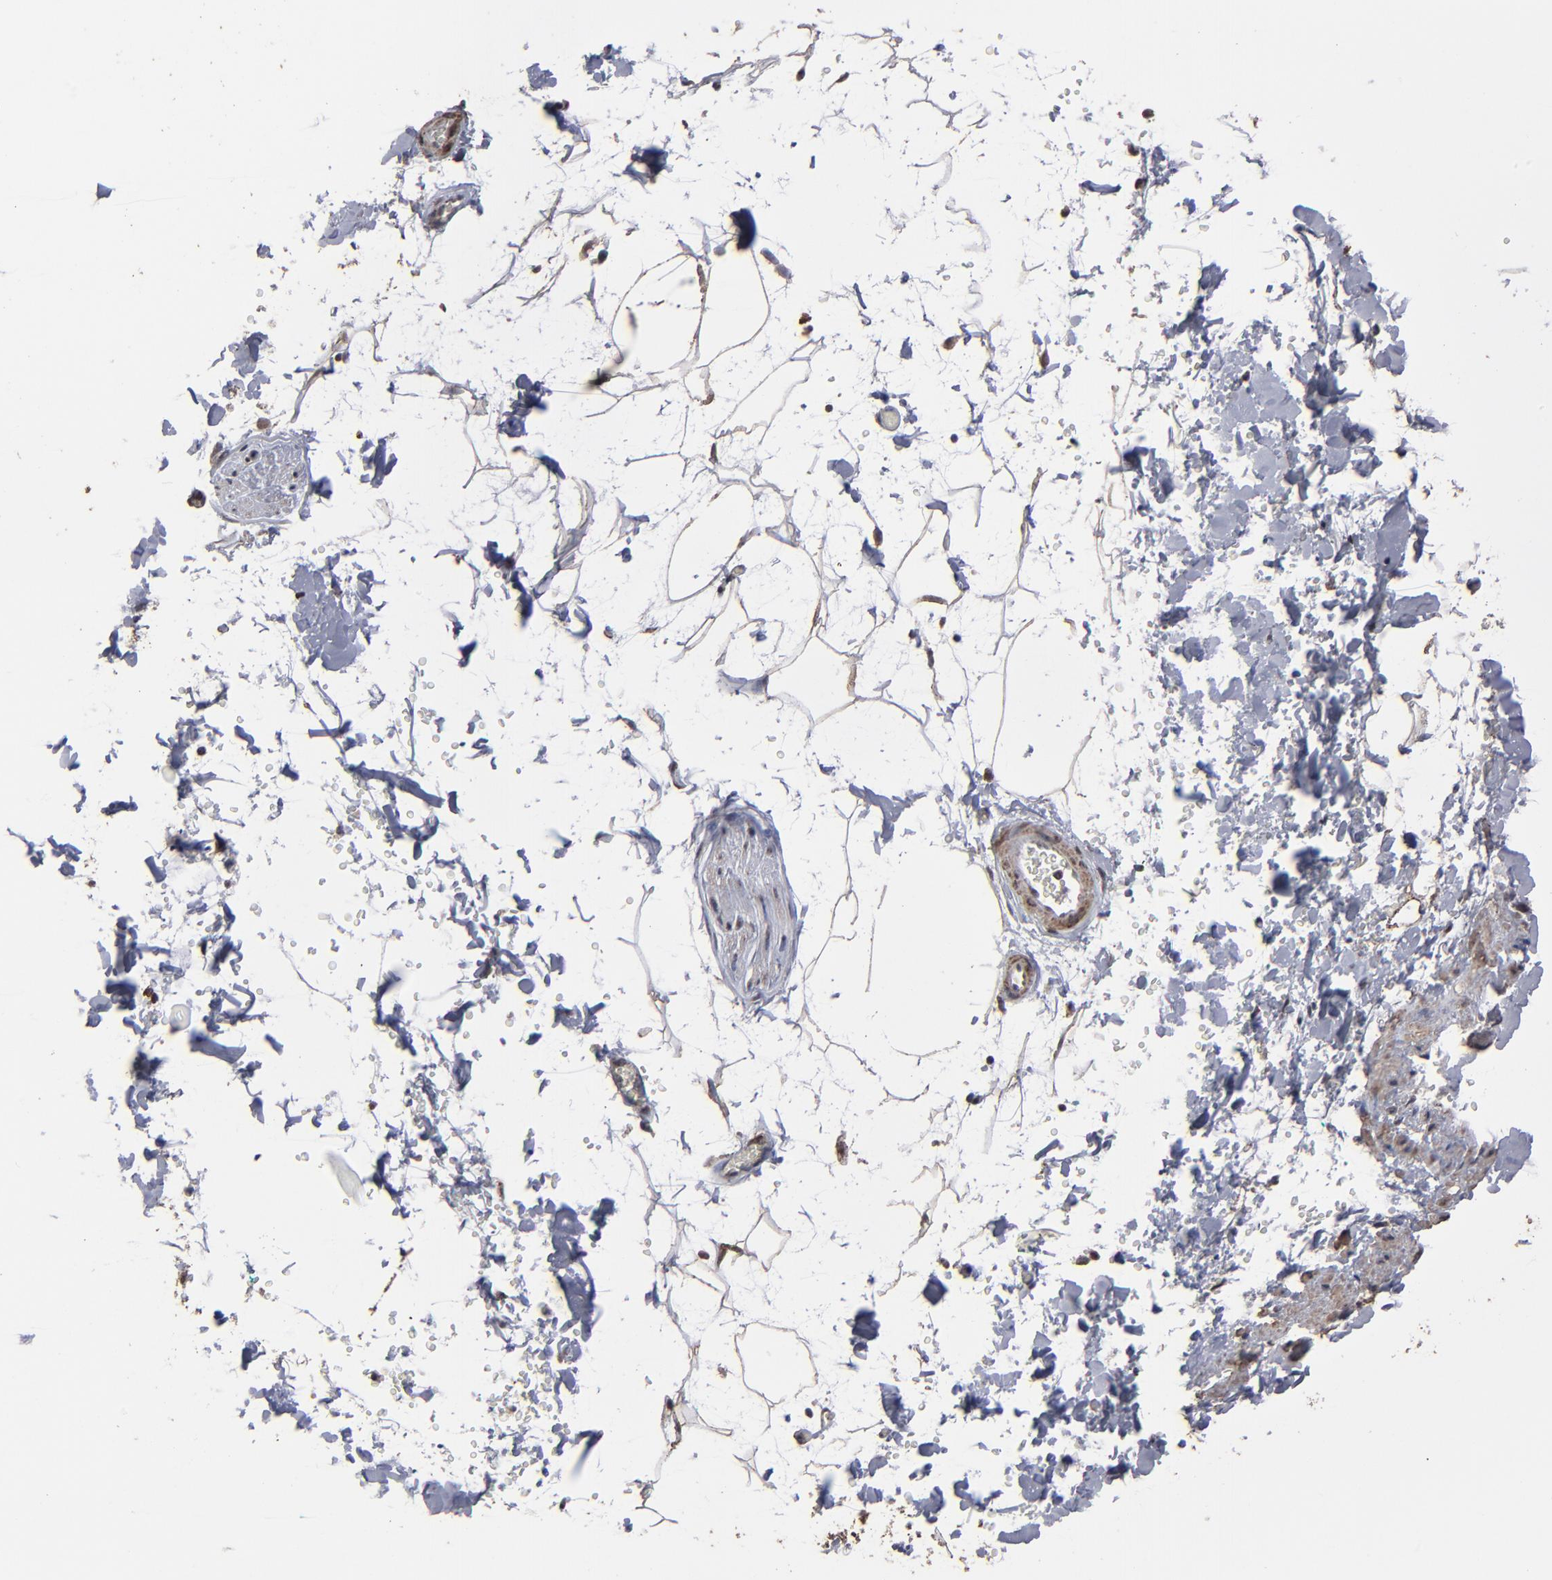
{"staining": {"intensity": "moderate", "quantity": "25%-75%", "location": "cytoplasmic/membranous"}, "tissue": "adipose tissue", "cell_type": "Adipocytes", "image_type": "normal", "snomed": [{"axis": "morphology", "description": "Normal tissue, NOS"}, {"axis": "topography", "description": "Soft tissue"}], "caption": "Immunohistochemistry (IHC) micrograph of normal adipose tissue stained for a protein (brown), which demonstrates medium levels of moderate cytoplasmic/membranous expression in approximately 25%-75% of adipocytes.", "gene": "BNIP3", "patient": {"sex": "male", "age": 72}}